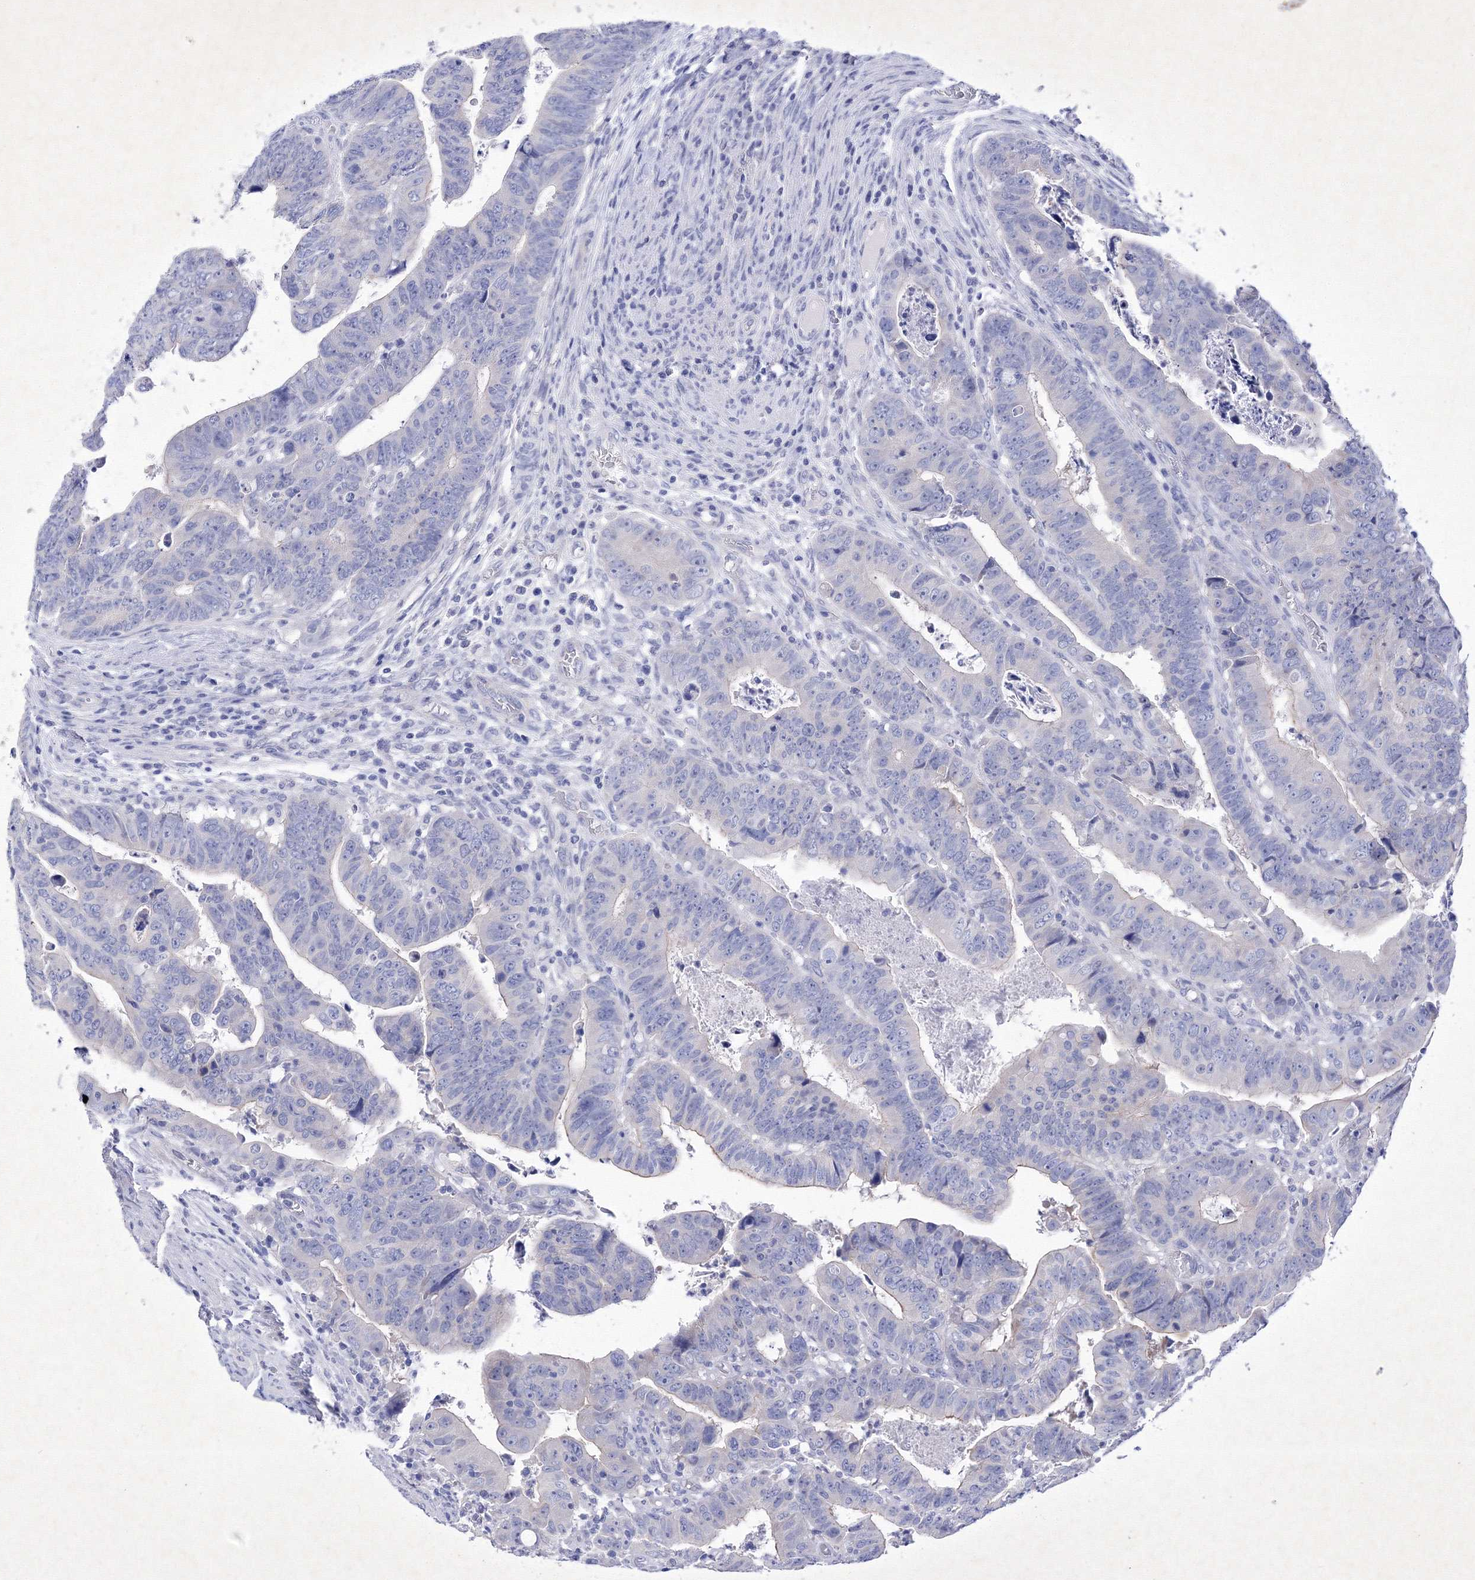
{"staining": {"intensity": "weak", "quantity": "<25%", "location": "cytoplasmic/membranous"}, "tissue": "colorectal cancer", "cell_type": "Tumor cells", "image_type": "cancer", "snomed": [{"axis": "morphology", "description": "Normal tissue, NOS"}, {"axis": "morphology", "description": "Adenocarcinoma, NOS"}, {"axis": "topography", "description": "Rectum"}], "caption": "Immunohistochemistry (IHC) of adenocarcinoma (colorectal) shows no positivity in tumor cells.", "gene": "GPN1", "patient": {"sex": "female", "age": 65}}